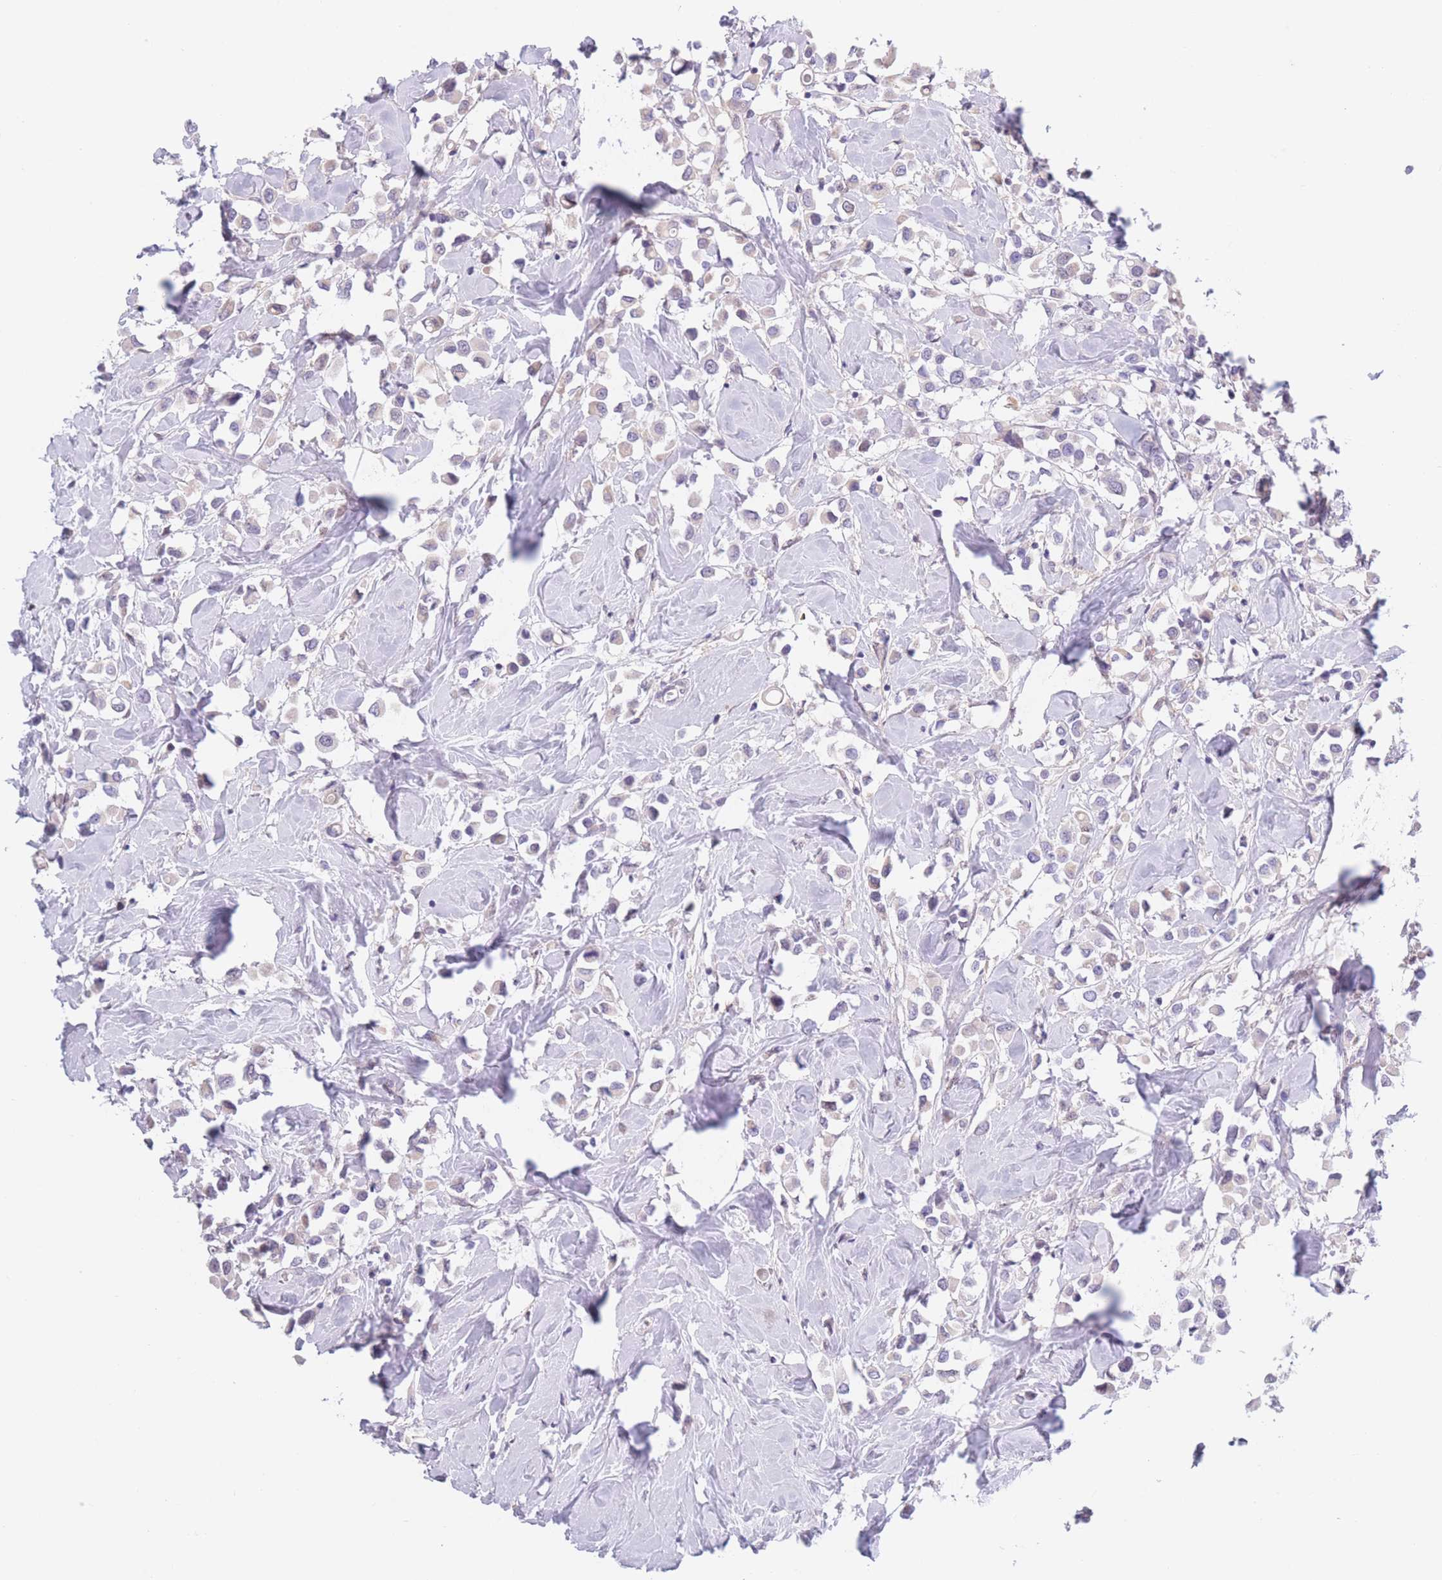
{"staining": {"intensity": "negative", "quantity": "none", "location": "none"}, "tissue": "breast cancer", "cell_type": "Tumor cells", "image_type": "cancer", "snomed": [{"axis": "morphology", "description": "Duct carcinoma"}, {"axis": "topography", "description": "Breast"}], "caption": "The image reveals no staining of tumor cells in breast cancer.", "gene": "PODXL", "patient": {"sex": "female", "age": 61}}